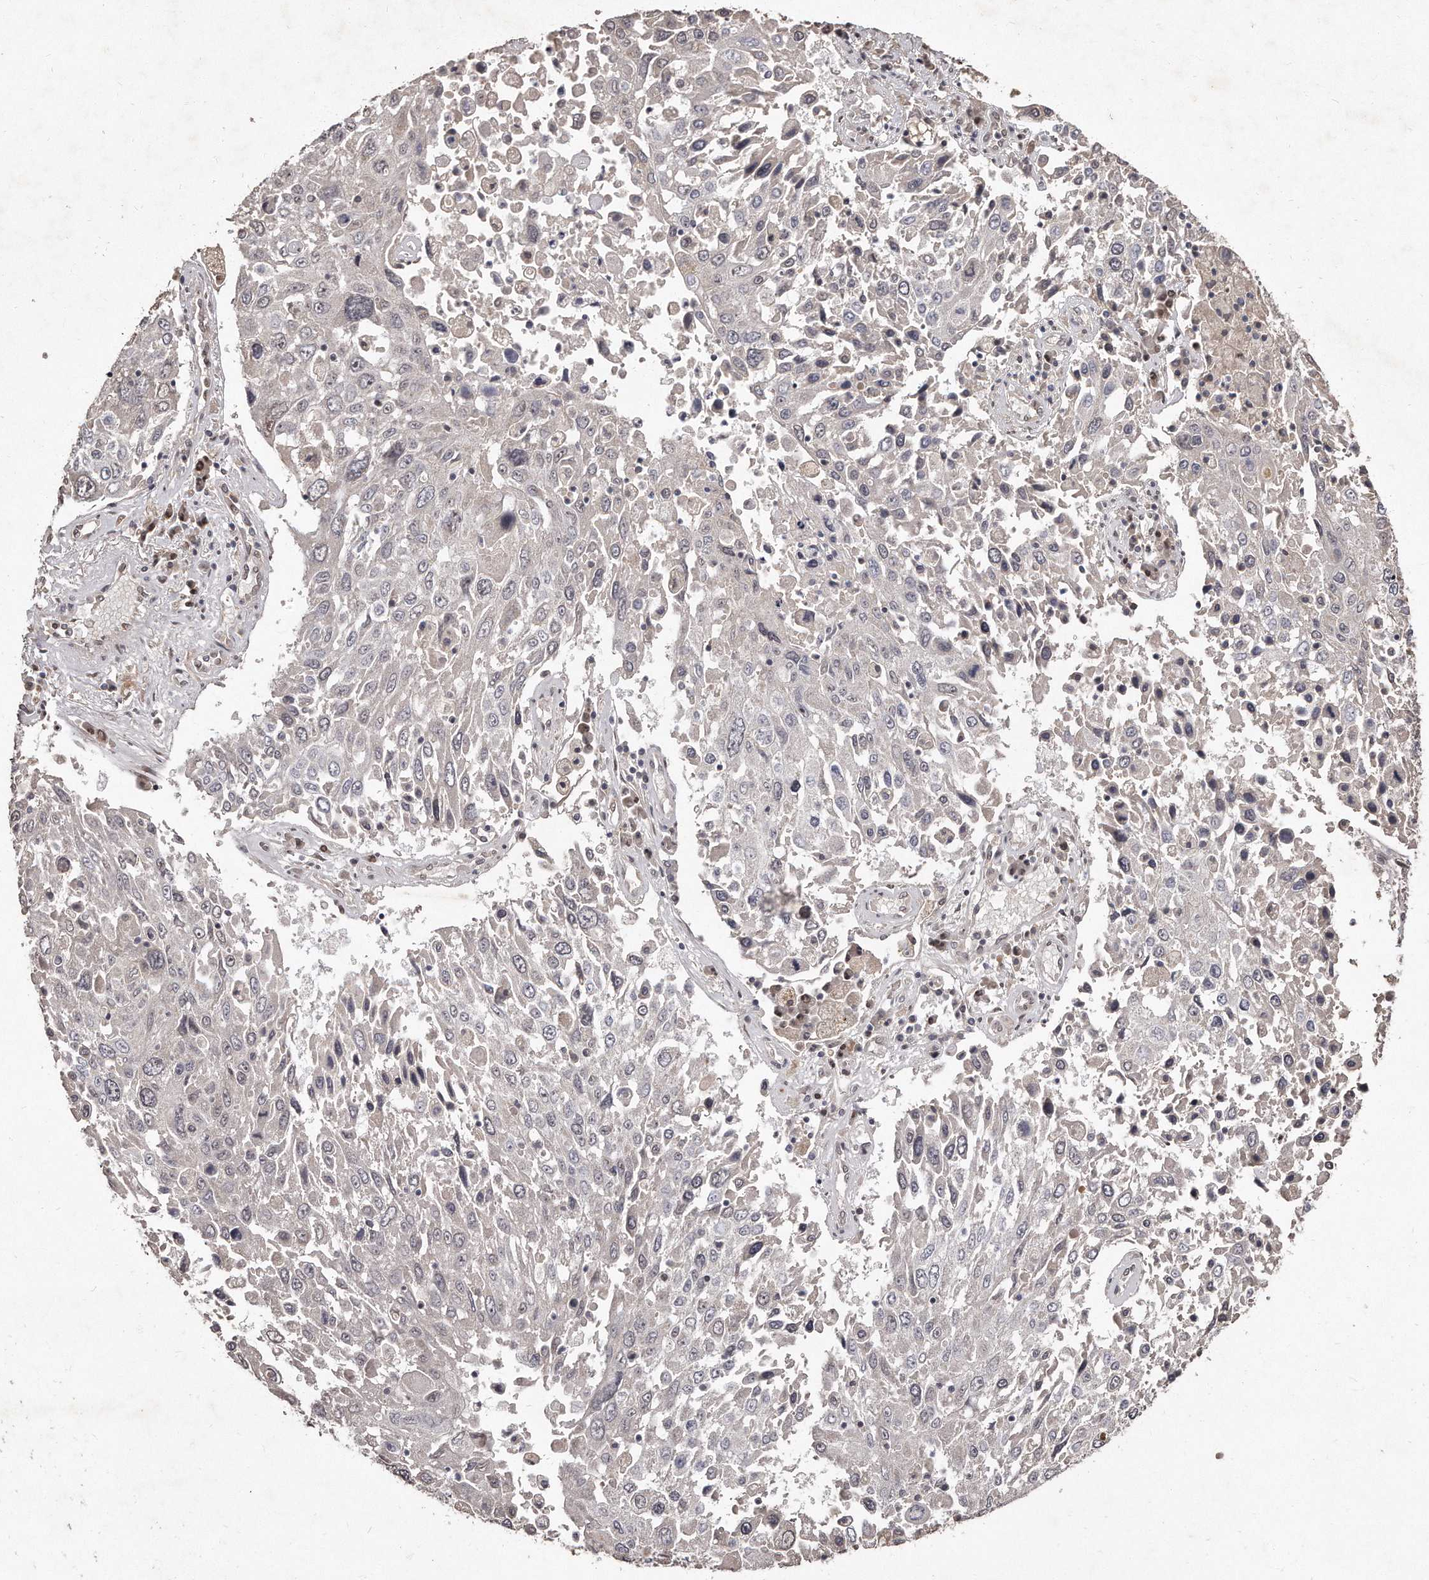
{"staining": {"intensity": "negative", "quantity": "none", "location": "none"}, "tissue": "lung cancer", "cell_type": "Tumor cells", "image_type": "cancer", "snomed": [{"axis": "morphology", "description": "Squamous cell carcinoma, NOS"}, {"axis": "topography", "description": "Lung"}], "caption": "Immunohistochemistry micrograph of human squamous cell carcinoma (lung) stained for a protein (brown), which displays no positivity in tumor cells.", "gene": "HASPIN", "patient": {"sex": "male", "age": 65}}